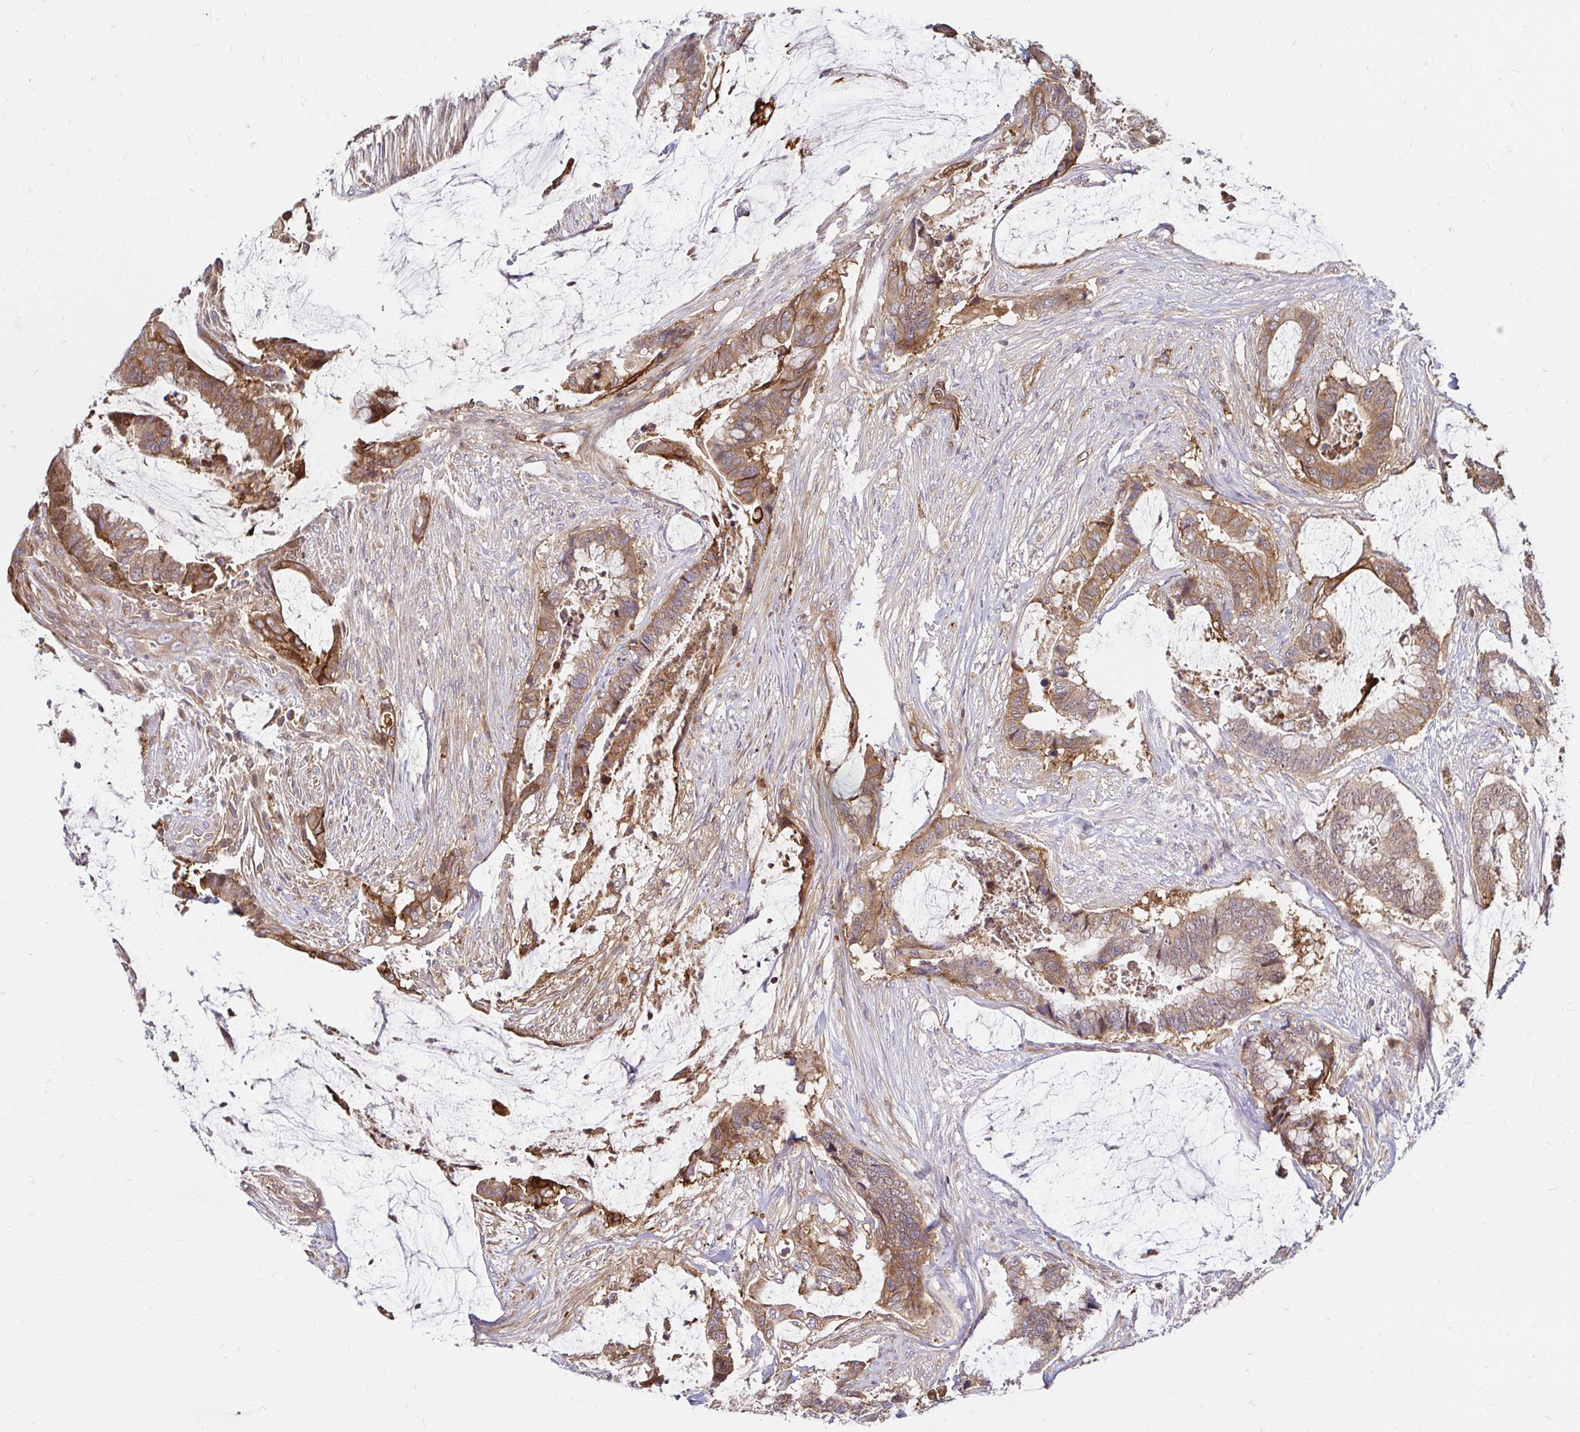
{"staining": {"intensity": "moderate", "quantity": ">75%", "location": "cytoplasmic/membranous"}, "tissue": "colorectal cancer", "cell_type": "Tumor cells", "image_type": "cancer", "snomed": [{"axis": "morphology", "description": "Adenocarcinoma, NOS"}, {"axis": "topography", "description": "Rectum"}], "caption": "This is a histology image of IHC staining of colorectal adenocarcinoma, which shows moderate staining in the cytoplasmic/membranous of tumor cells.", "gene": "ITGA2", "patient": {"sex": "female", "age": 59}}